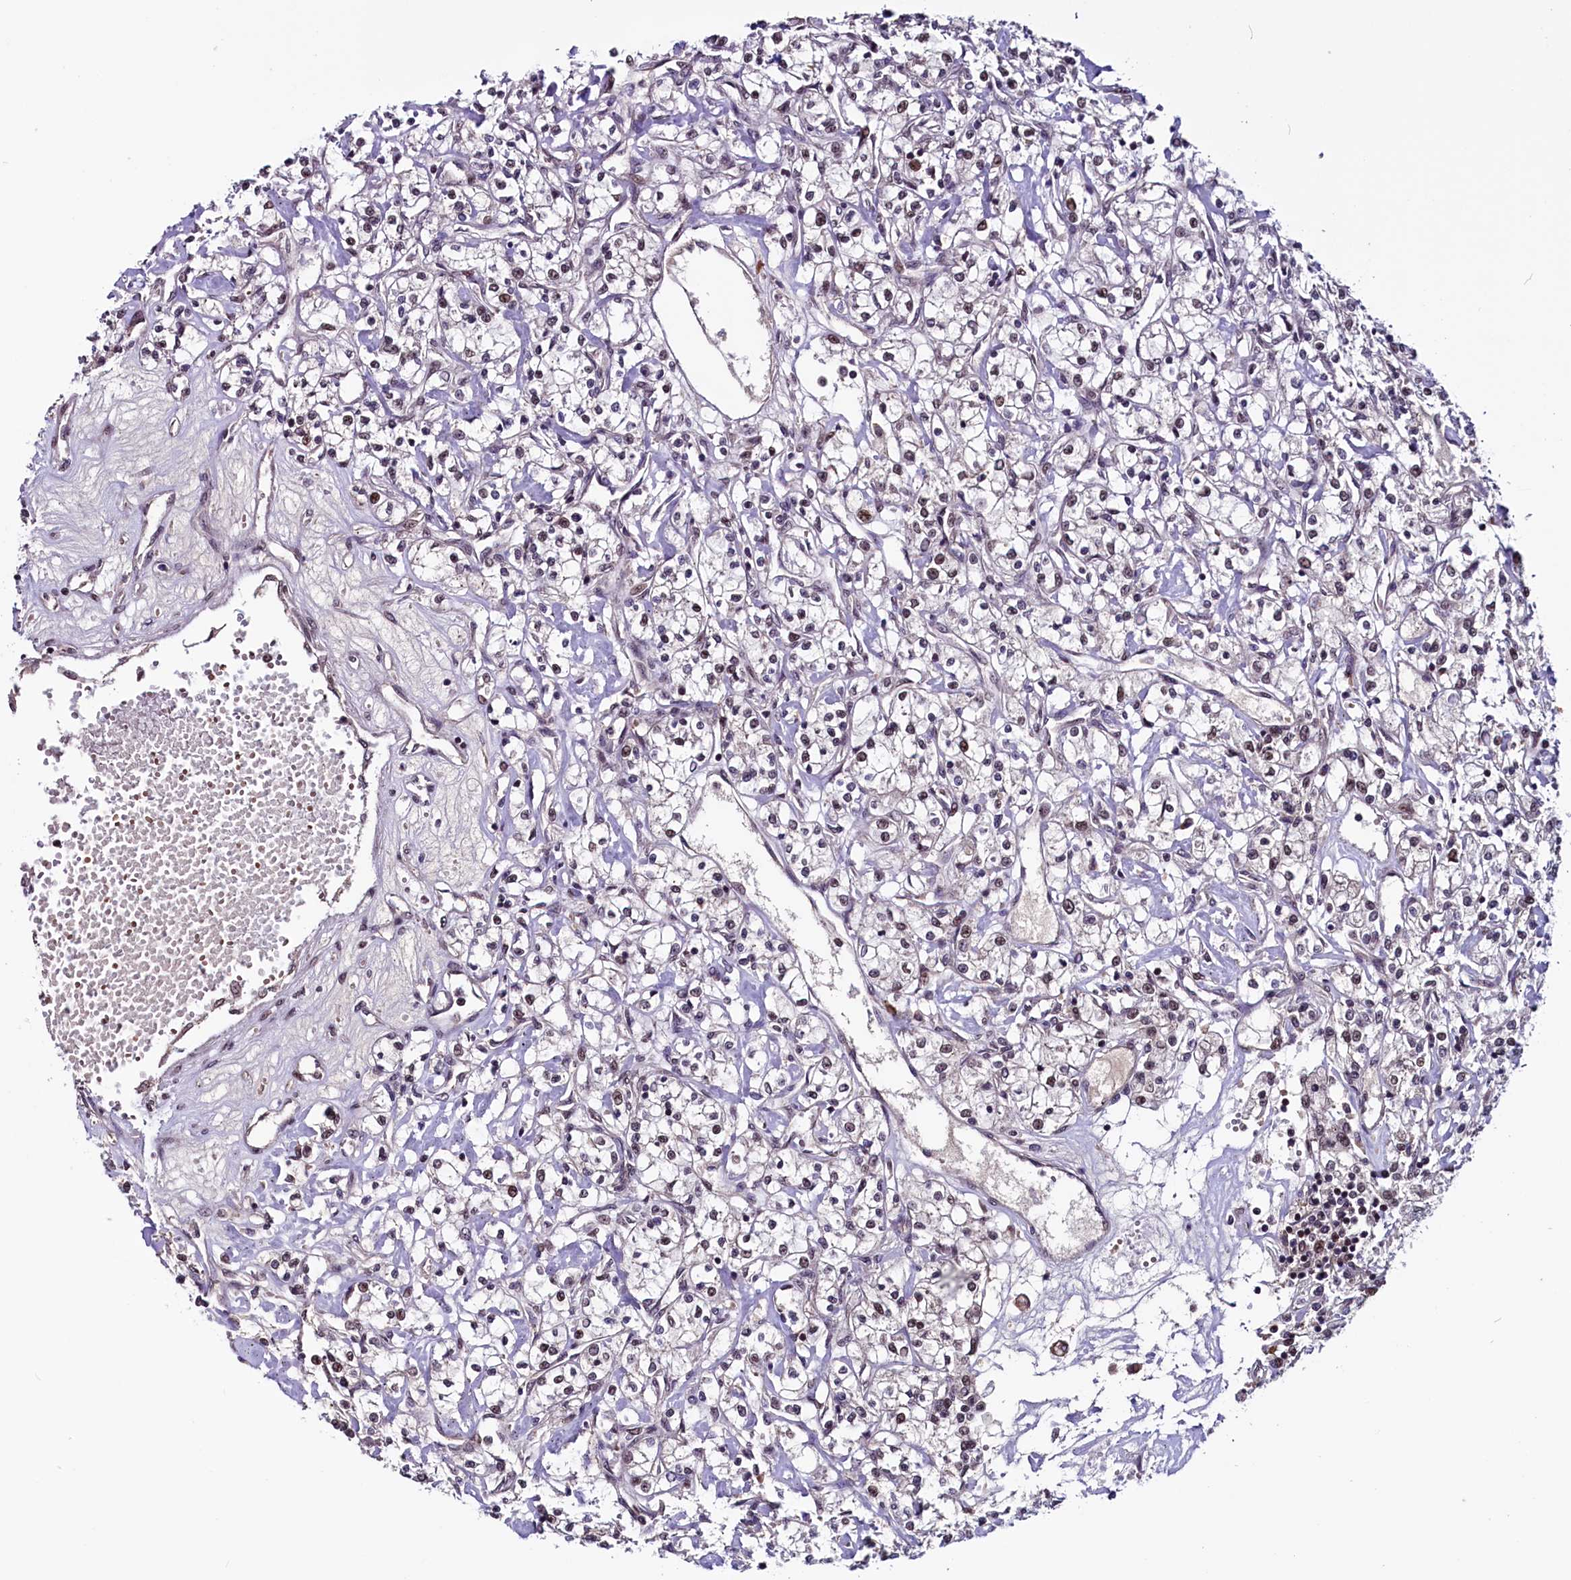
{"staining": {"intensity": "moderate", "quantity": "25%-75%", "location": "nuclear"}, "tissue": "renal cancer", "cell_type": "Tumor cells", "image_type": "cancer", "snomed": [{"axis": "morphology", "description": "Adenocarcinoma, NOS"}, {"axis": "topography", "description": "Kidney"}], "caption": "Moderate nuclear protein staining is present in approximately 25%-75% of tumor cells in renal cancer (adenocarcinoma). (brown staining indicates protein expression, while blue staining denotes nuclei).", "gene": "RNMT", "patient": {"sex": "female", "age": 59}}